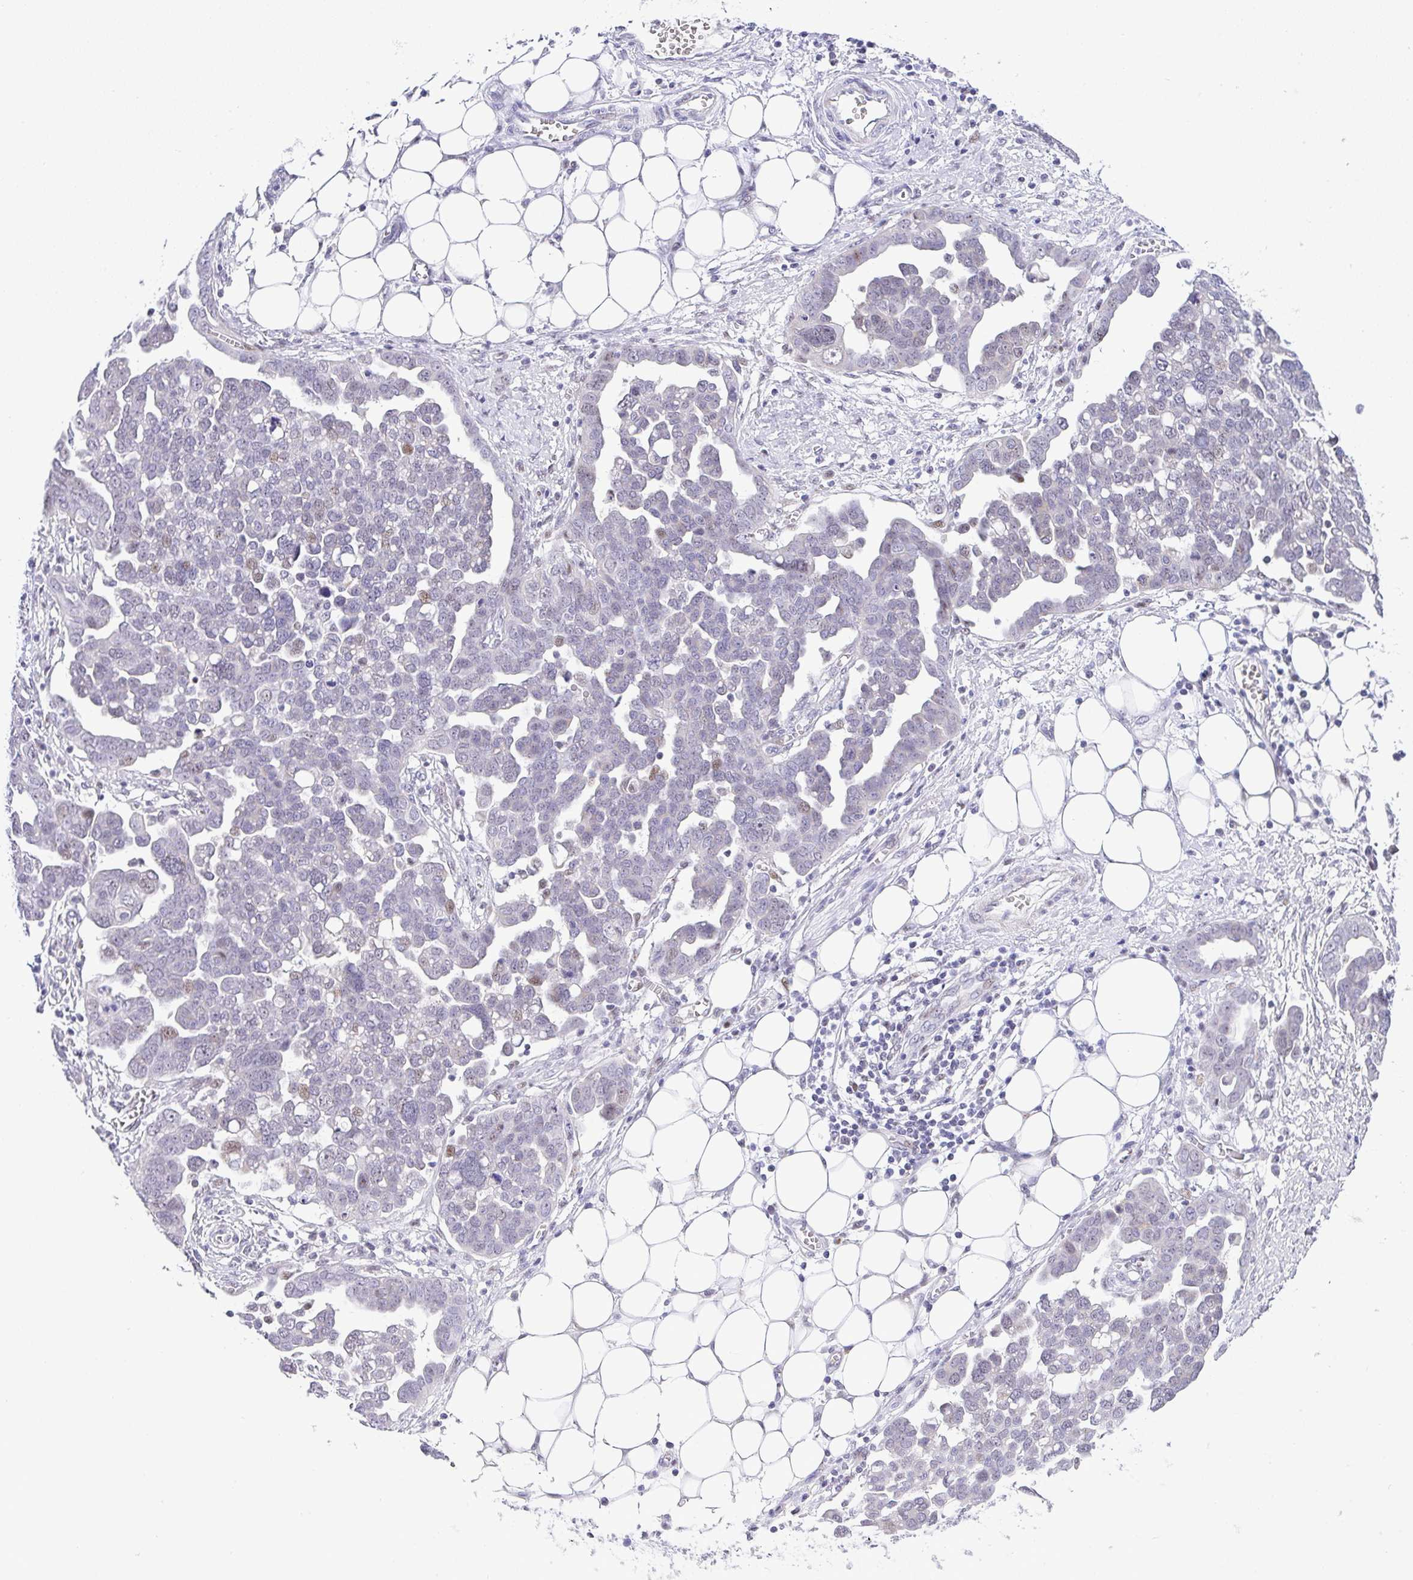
{"staining": {"intensity": "moderate", "quantity": "<25%", "location": "nuclear"}, "tissue": "ovarian cancer", "cell_type": "Tumor cells", "image_type": "cancer", "snomed": [{"axis": "morphology", "description": "Cystadenocarcinoma, serous, NOS"}, {"axis": "topography", "description": "Ovary"}], "caption": "Moderate nuclear staining for a protein is present in about <25% of tumor cells of ovarian serous cystadenocarcinoma using IHC.", "gene": "NR1D2", "patient": {"sex": "female", "age": 59}}